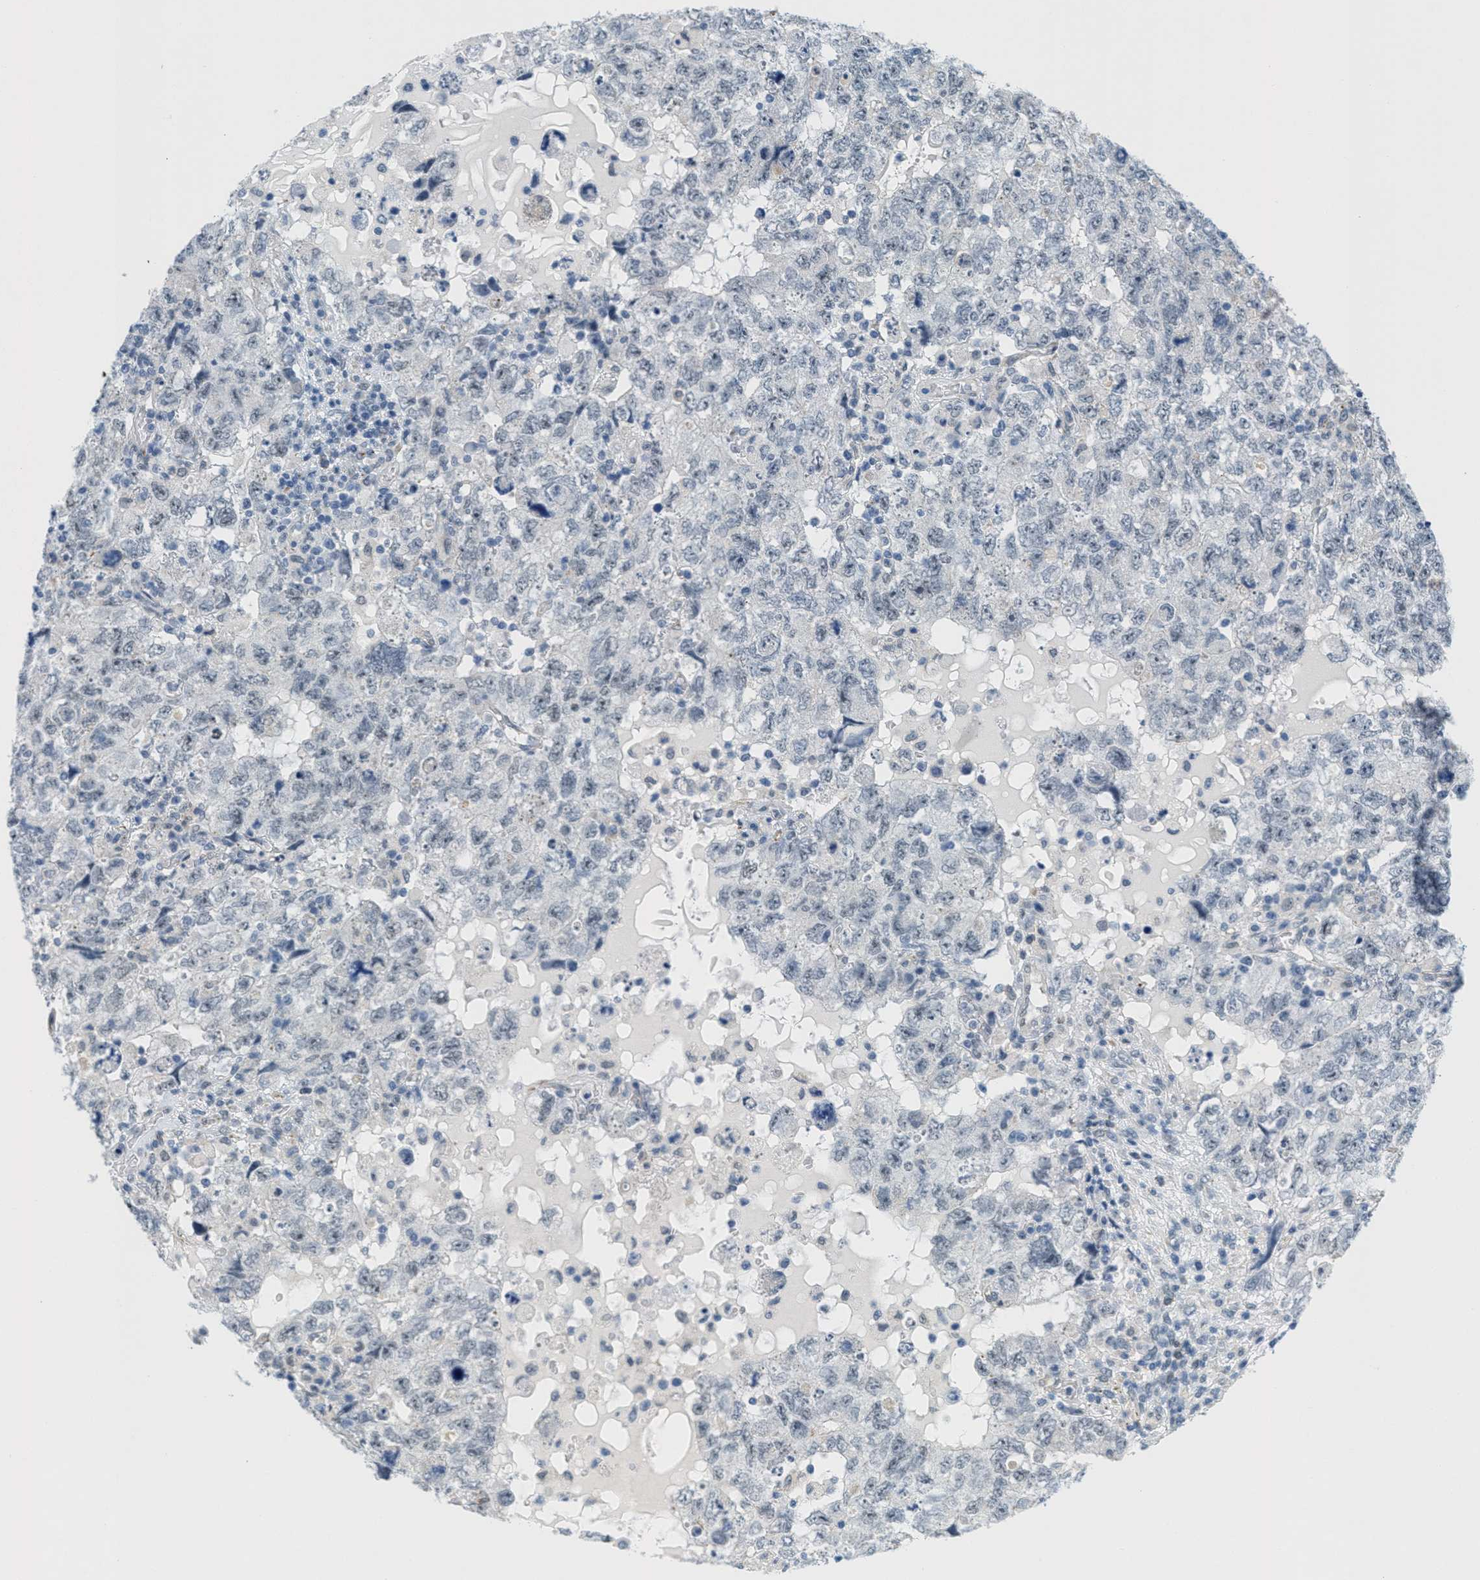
{"staining": {"intensity": "negative", "quantity": "none", "location": "none"}, "tissue": "testis cancer", "cell_type": "Tumor cells", "image_type": "cancer", "snomed": [{"axis": "morphology", "description": "Seminoma, NOS"}, {"axis": "topography", "description": "Testis"}], "caption": "High magnification brightfield microscopy of testis cancer stained with DAB (3,3'-diaminobenzidine) (brown) and counterstained with hematoxylin (blue): tumor cells show no significant positivity. (DAB immunohistochemistry, high magnification).", "gene": "HS3ST2", "patient": {"sex": "male", "age": 22}}